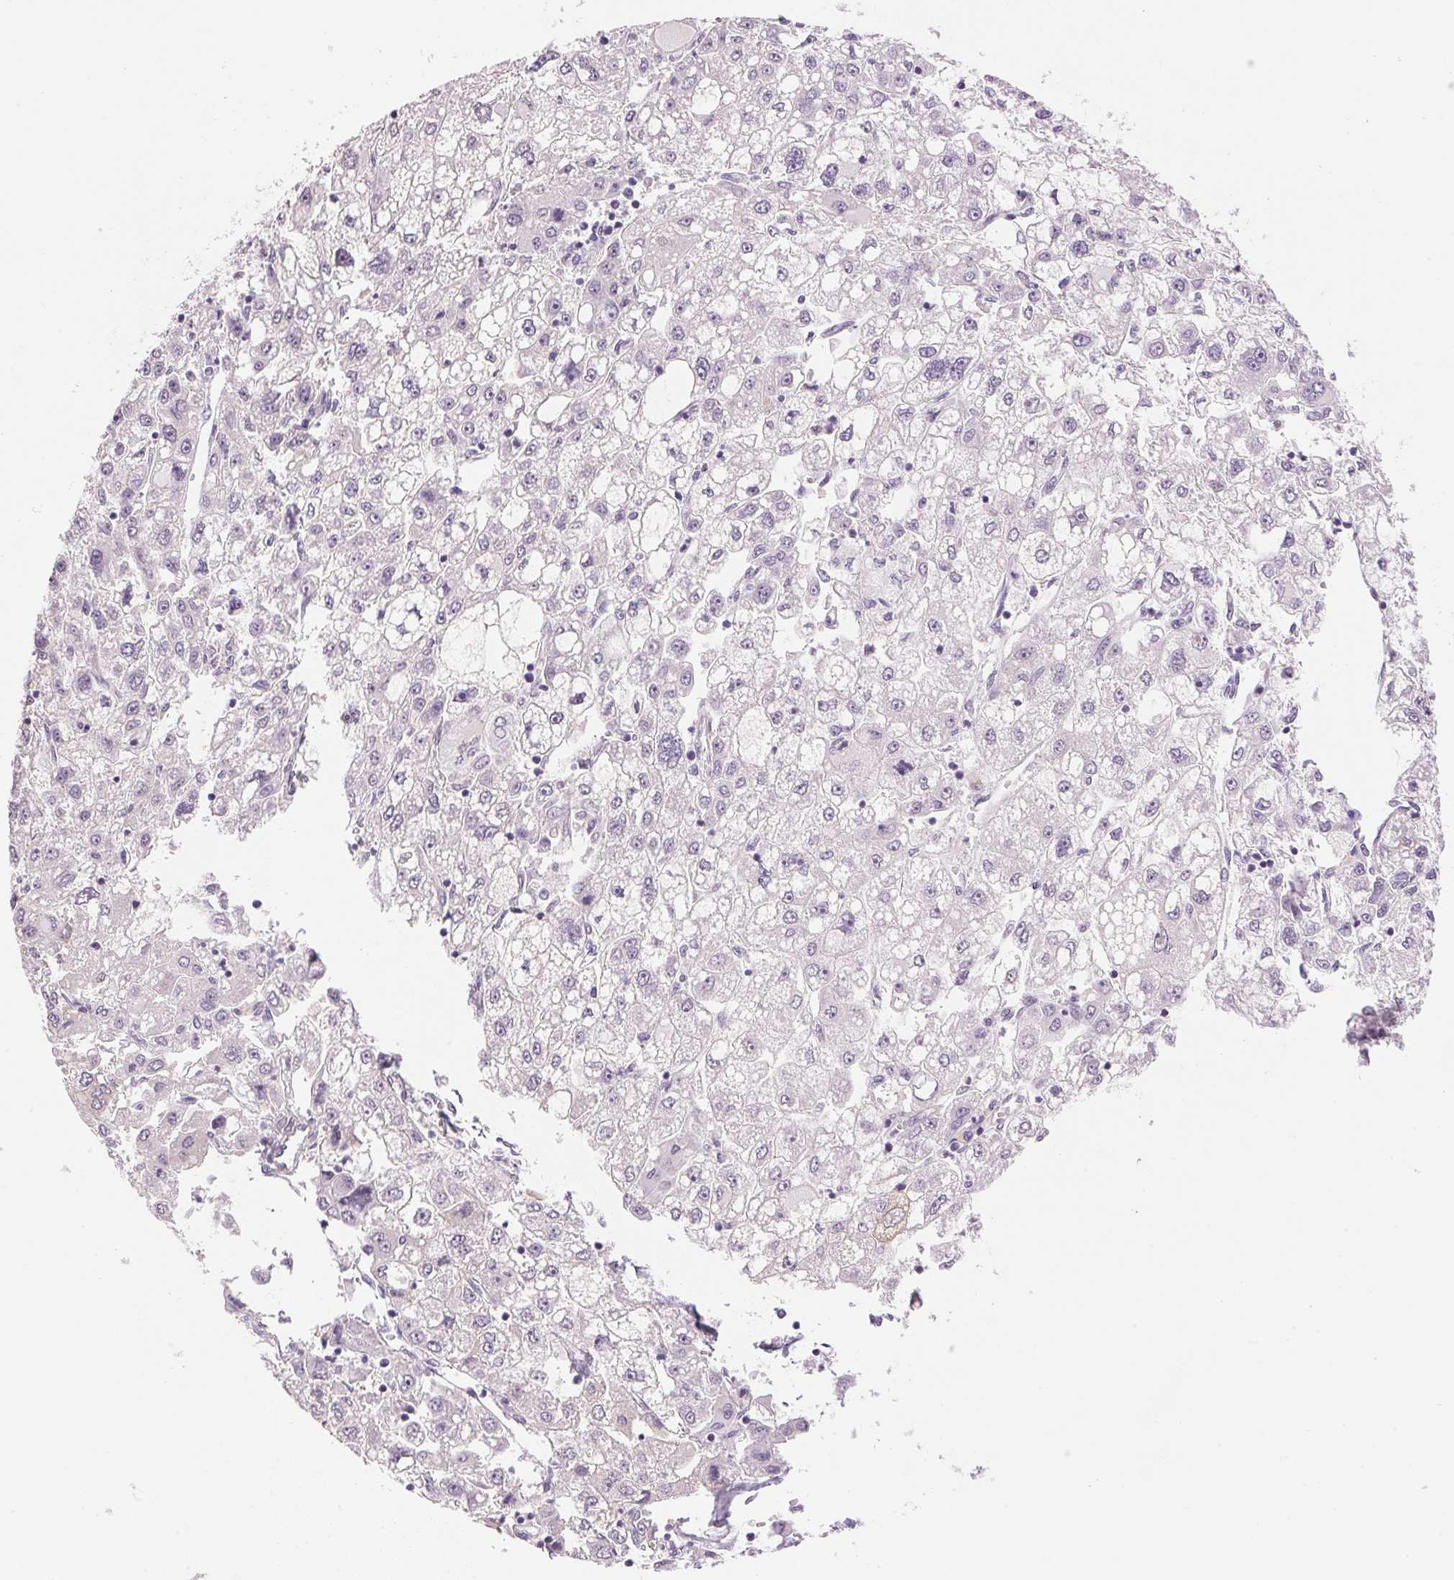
{"staining": {"intensity": "negative", "quantity": "none", "location": "none"}, "tissue": "liver cancer", "cell_type": "Tumor cells", "image_type": "cancer", "snomed": [{"axis": "morphology", "description": "Carcinoma, Hepatocellular, NOS"}, {"axis": "topography", "description": "Liver"}], "caption": "High magnification brightfield microscopy of hepatocellular carcinoma (liver) stained with DAB (brown) and counterstained with hematoxylin (blue): tumor cells show no significant staining.", "gene": "GYG2", "patient": {"sex": "male", "age": 40}}